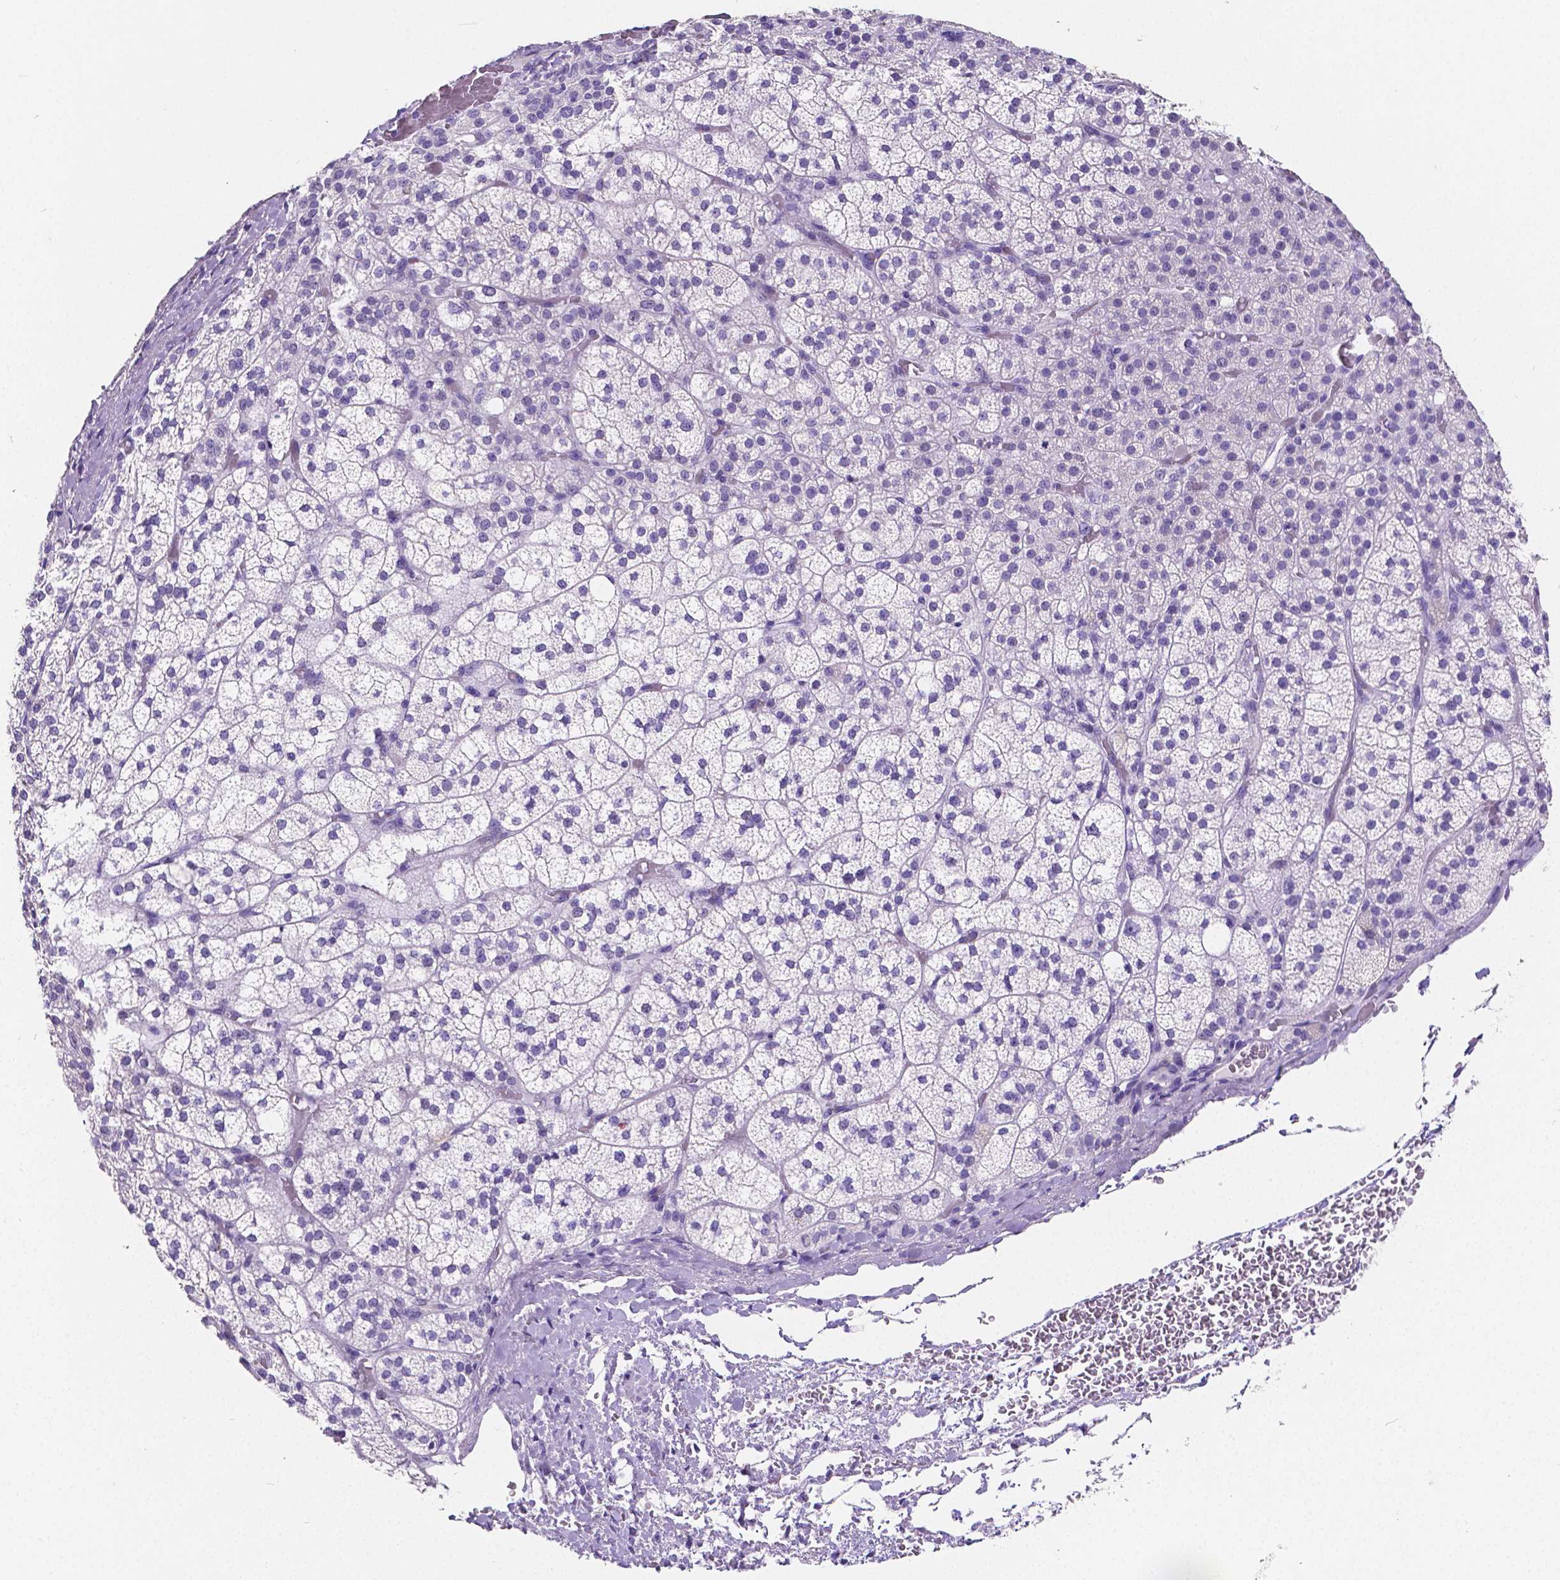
{"staining": {"intensity": "negative", "quantity": "none", "location": "none"}, "tissue": "adrenal gland", "cell_type": "Glandular cells", "image_type": "normal", "snomed": [{"axis": "morphology", "description": "Normal tissue, NOS"}, {"axis": "topography", "description": "Adrenal gland"}], "caption": "Glandular cells are negative for brown protein staining in unremarkable adrenal gland. (Brightfield microscopy of DAB (3,3'-diaminobenzidine) IHC at high magnification).", "gene": "SATB2", "patient": {"sex": "female", "age": 60}}